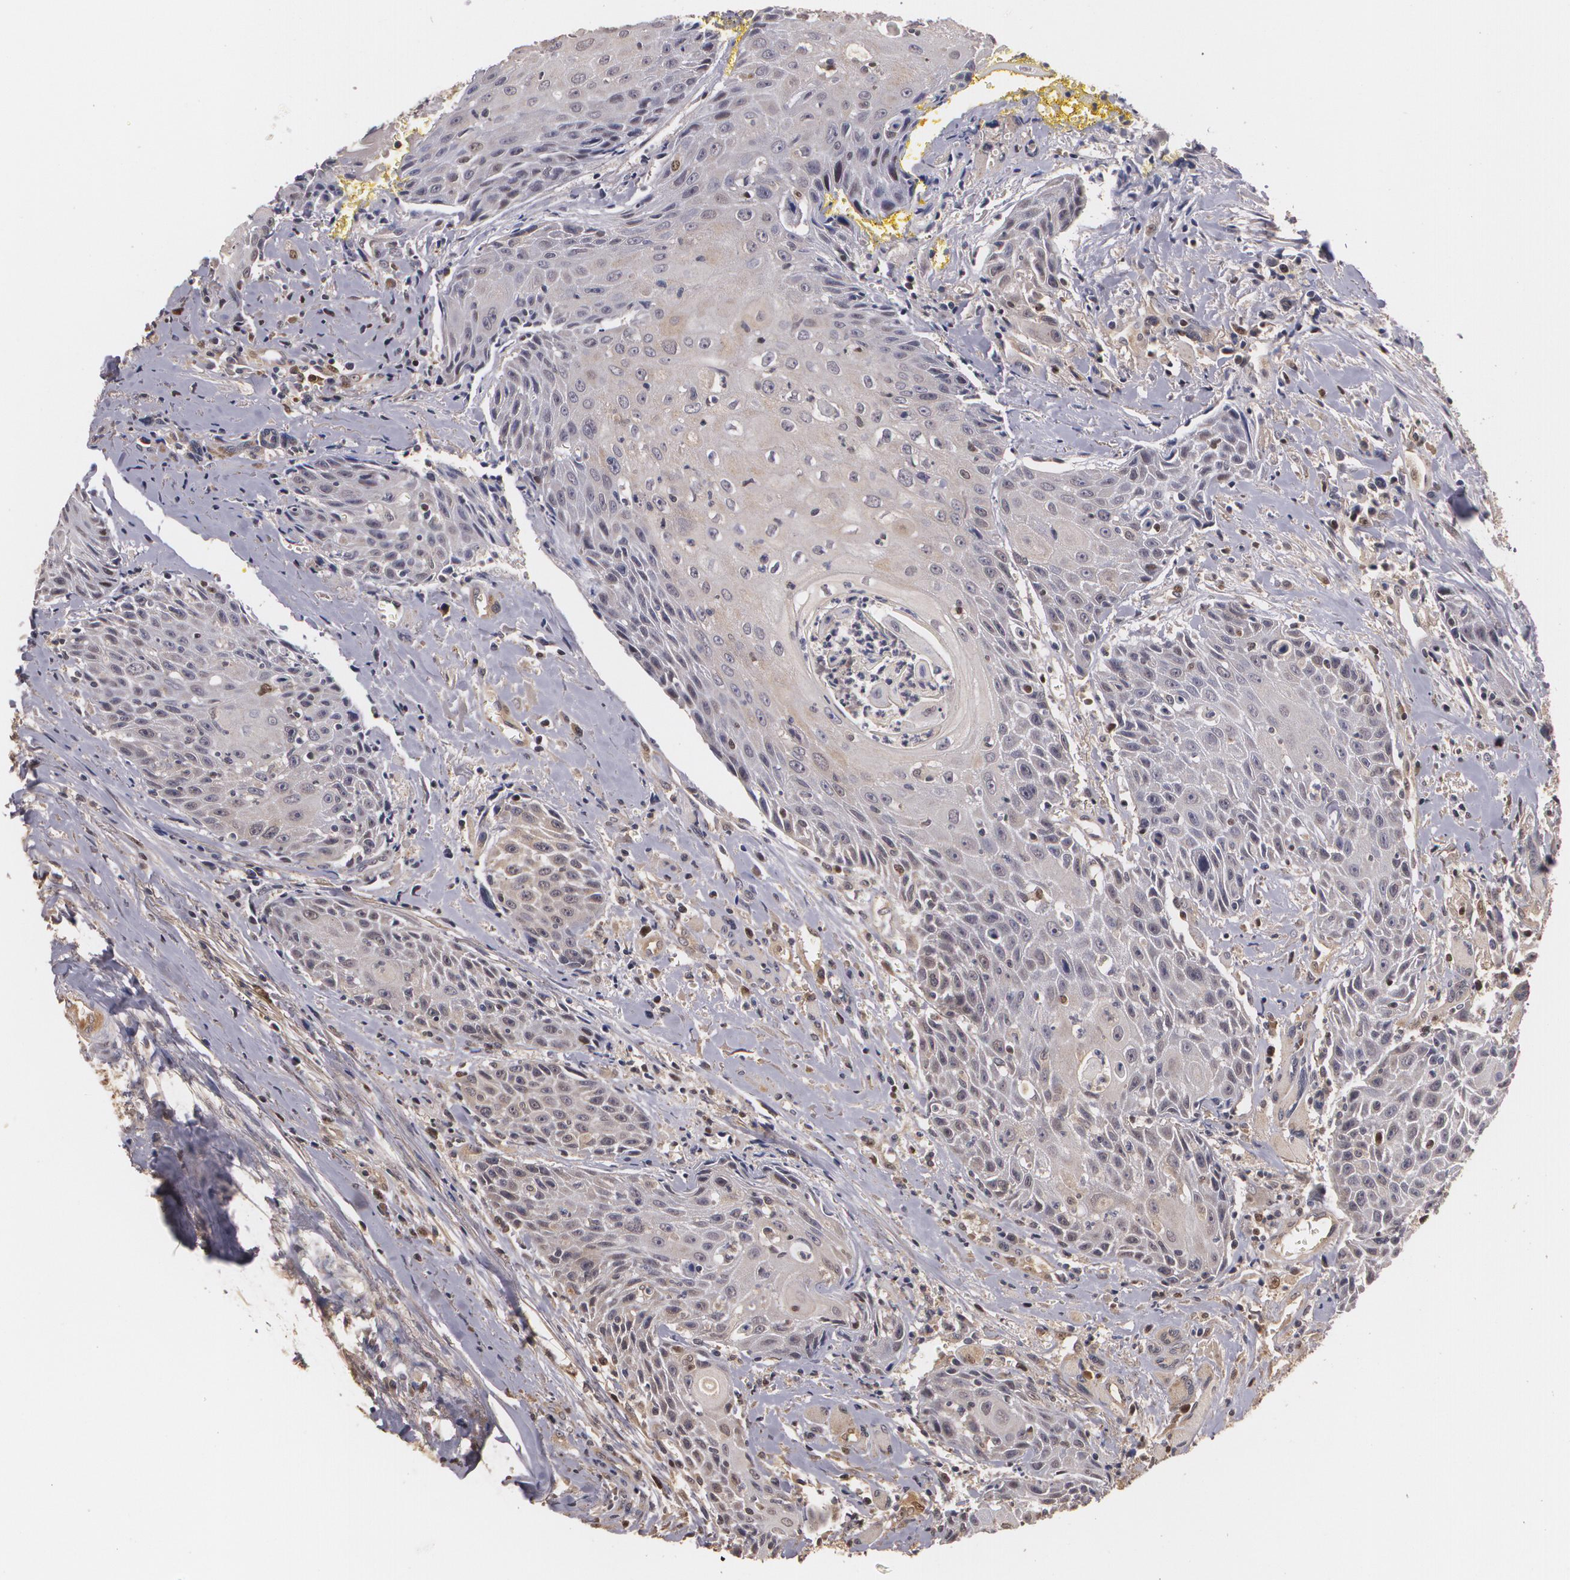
{"staining": {"intensity": "weak", "quantity": "25%-75%", "location": "cytoplasmic/membranous,nuclear"}, "tissue": "head and neck cancer", "cell_type": "Tumor cells", "image_type": "cancer", "snomed": [{"axis": "morphology", "description": "Squamous cell carcinoma, NOS"}, {"axis": "topography", "description": "Oral tissue"}, {"axis": "topography", "description": "Head-Neck"}], "caption": "IHC micrograph of neoplastic tissue: human head and neck squamous cell carcinoma stained using immunohistochemistry (IHC) demonstrates low levels of weak protein expression localized specifically in the cytoplasmic/membranous and nuclear of tumor cells, appearing as a cytoplasmic/membranous and nuclear brown color.", "gene": "BRCA1", "patient": {"sex": "female", "age": 82}}